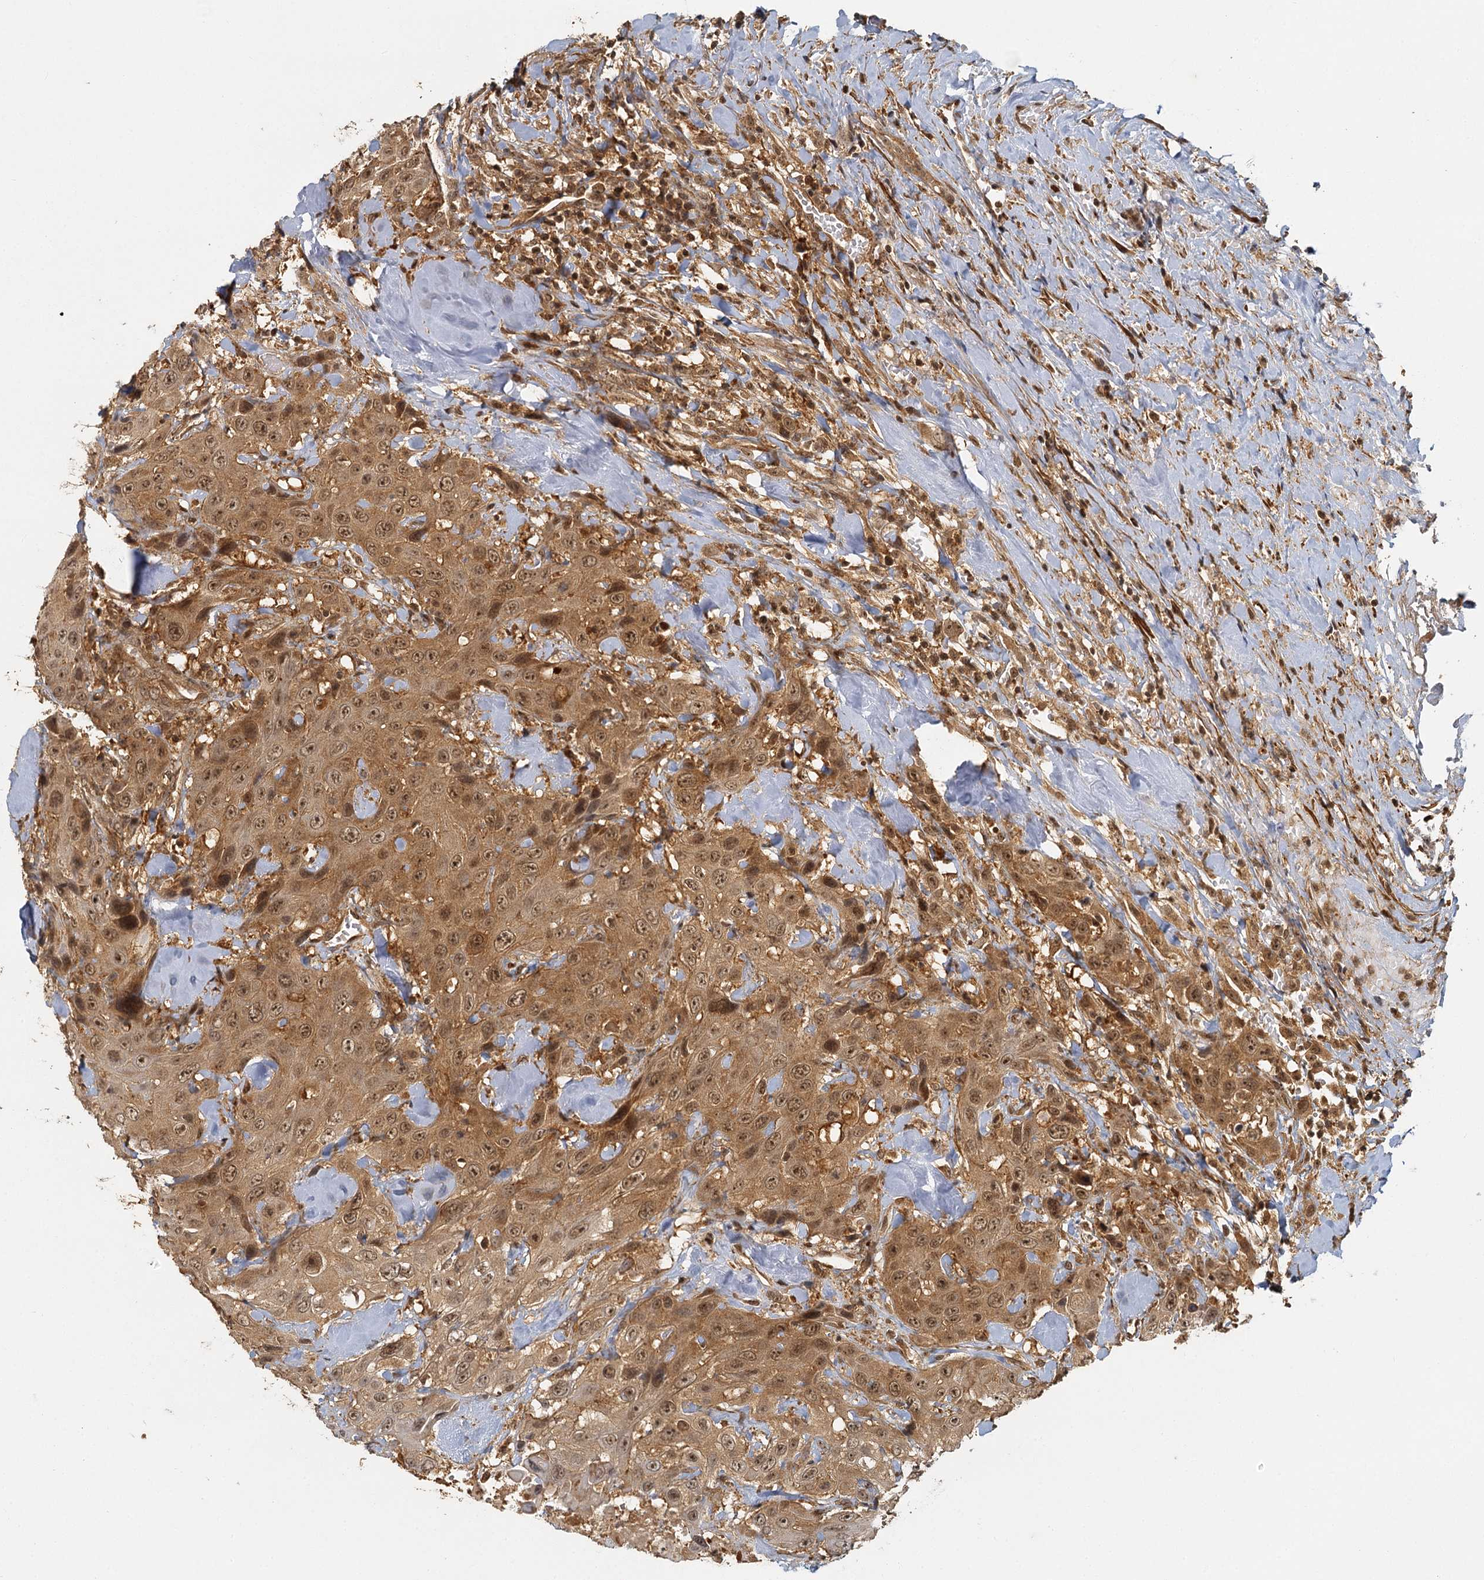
{"staining": {"intensity": "moderate", "quantity": ">75%", "location": "cytoplasmic/membranous,nuclear"}, "tissue": "head and neck cancer", "cell_type": "Tumor cells", "image_type": "cancer", "snomed": [{"axis": "morphology", "description": "Squamous cell carcinoma, NOS"}, {"axis": "topography", "description": "Head-Neck"}], "caption": "The histopathology image shows immunohistochemical staining of head and neck cancer (squamous cell carcinoma). There is moderate cytoplasmic/membranous and nuclear staining is appreciated in approximately >75% of tumor cells.", "gene": "ZNF549", "patient": {"sex": "male", "age": 81}}